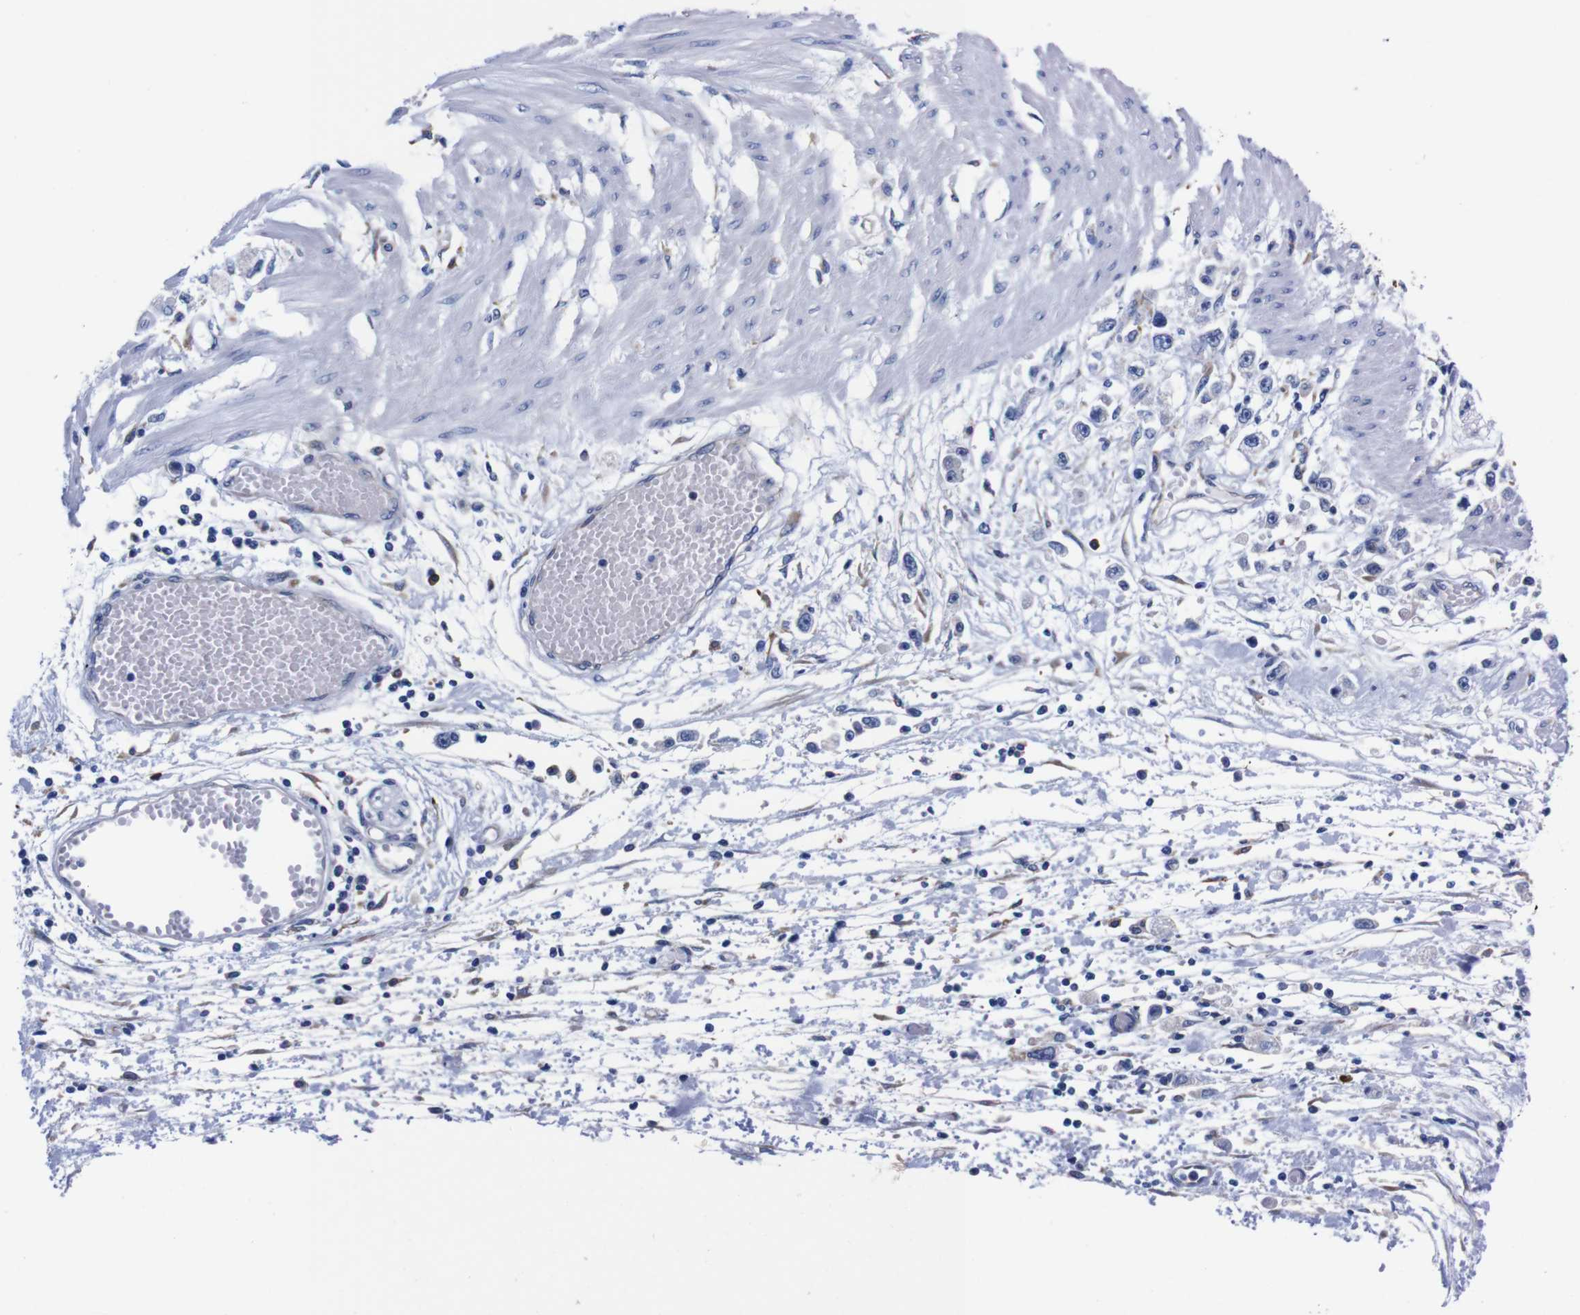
{"staining": {"intensity": "negative", "quantity": "none", "location": "none"}, "tissue": "stomach cancer", "cell_type": "Tumor cells", "image_type": "cancer", "snomed": [{"axis": "morphology", "description": "Adenocarcinoma, NOS"}, {"axis": "topography", "description": "Stomach"}], "caption": "There is no significant expression in tumor cells of stomach adenocarcinoma.", "gene": "NEBL", "patient": {"sex": "female", "age": 59}}